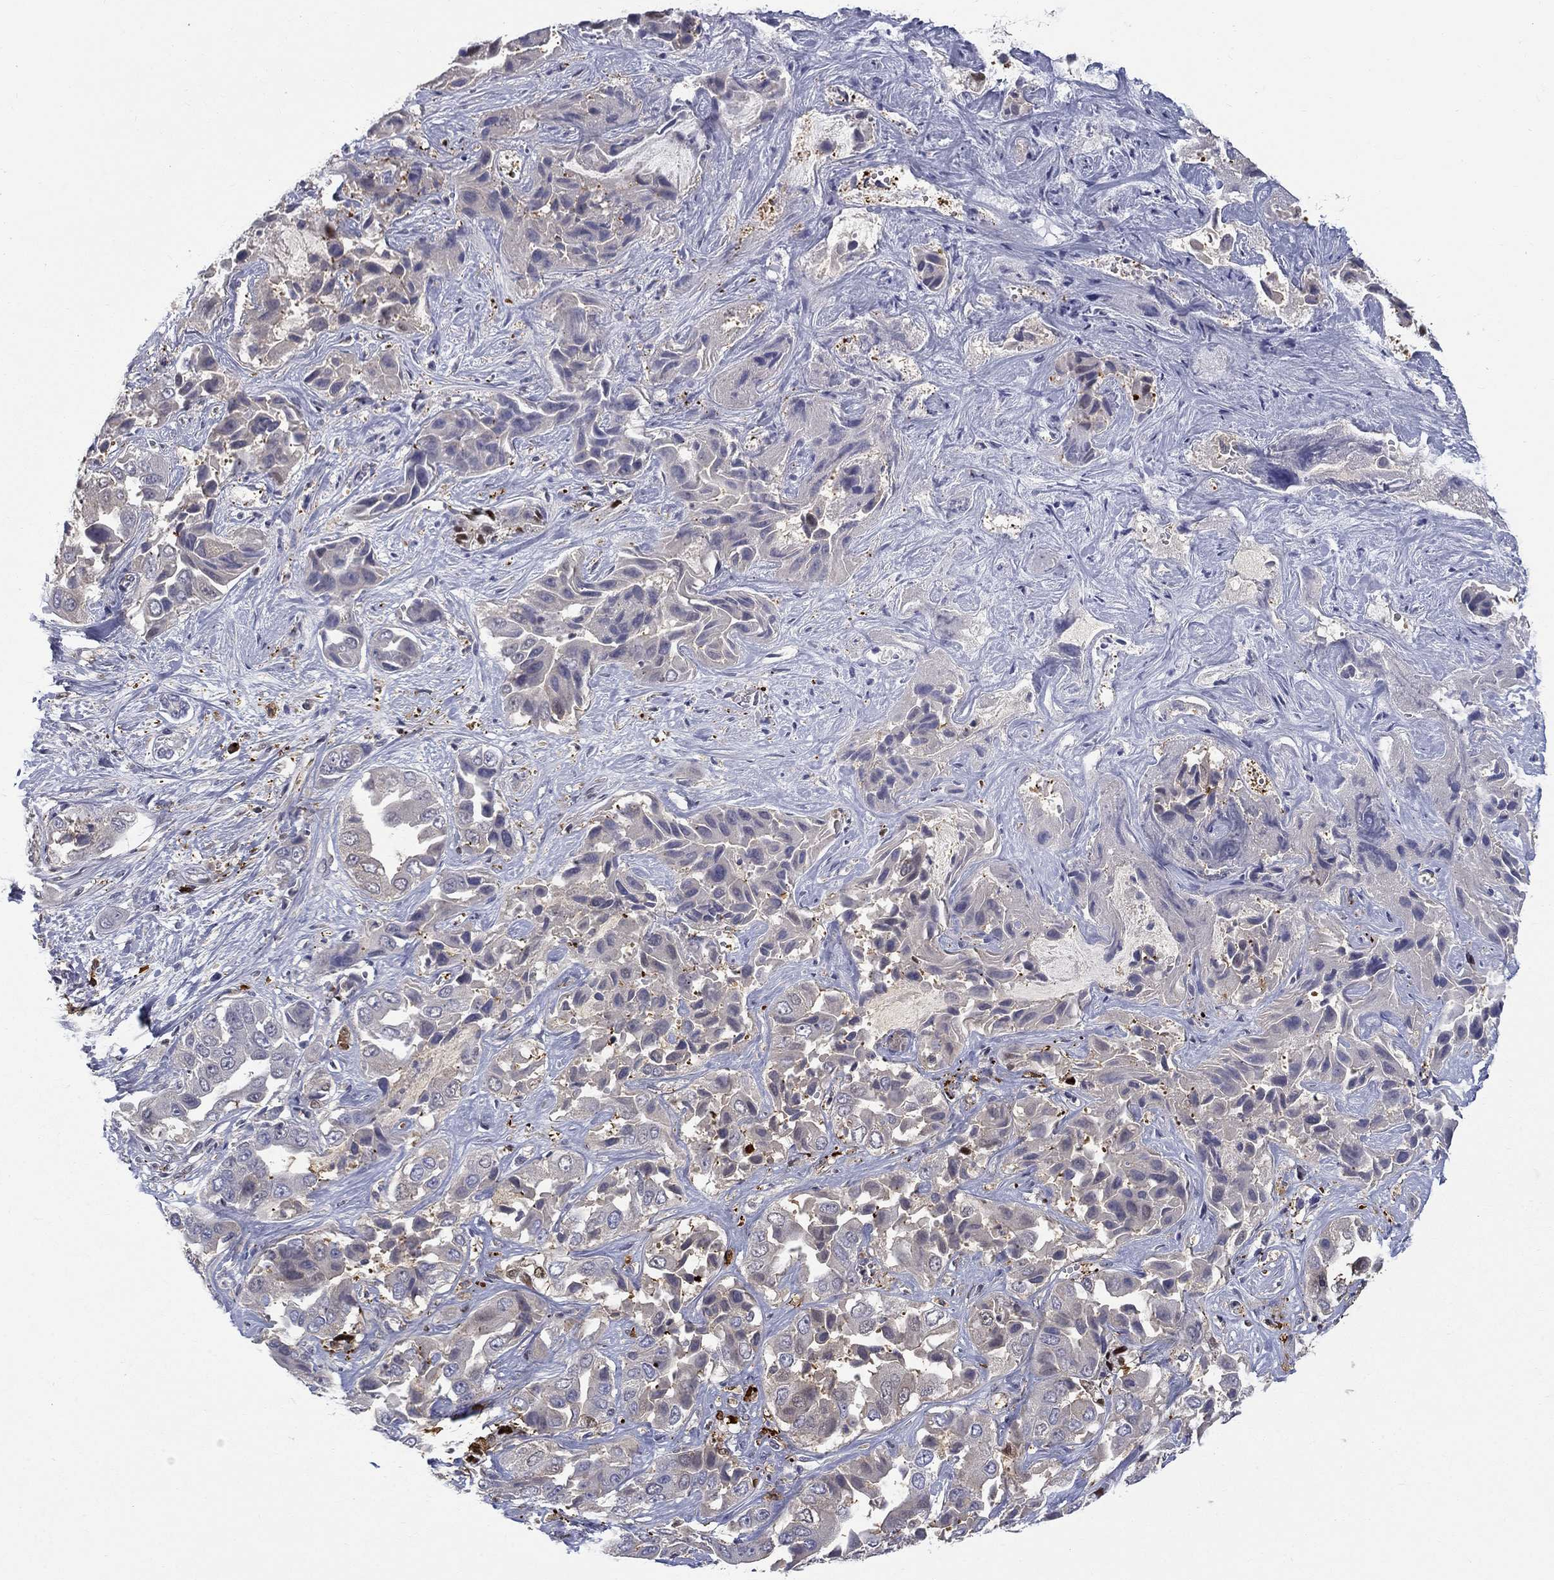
{"staining": {"intensity": "moderate", "quantity": "<25%", "location": "cytoplasmic/membranous"}, "tissue": "liver cancer", "cell_type": "Tumor cells", "image_type": "cancer", "snomed": [{"axis": "morphology", "description": "Cholangiocarcinoma"}, {"axis": "topography", "description": "Liver"}], "caption": "Immunohistochemistry micrograph of neoplastic tissue: liver cancer stained using IHC demonstrates low levels of moderate protein expression localized specifically in the cytoplasmic/membranous of tumor cells, appearing as a cytoplasmic/membranous brown color.", "gene": "PCBP3", "patient": {"sex": "female", "age": 52}}